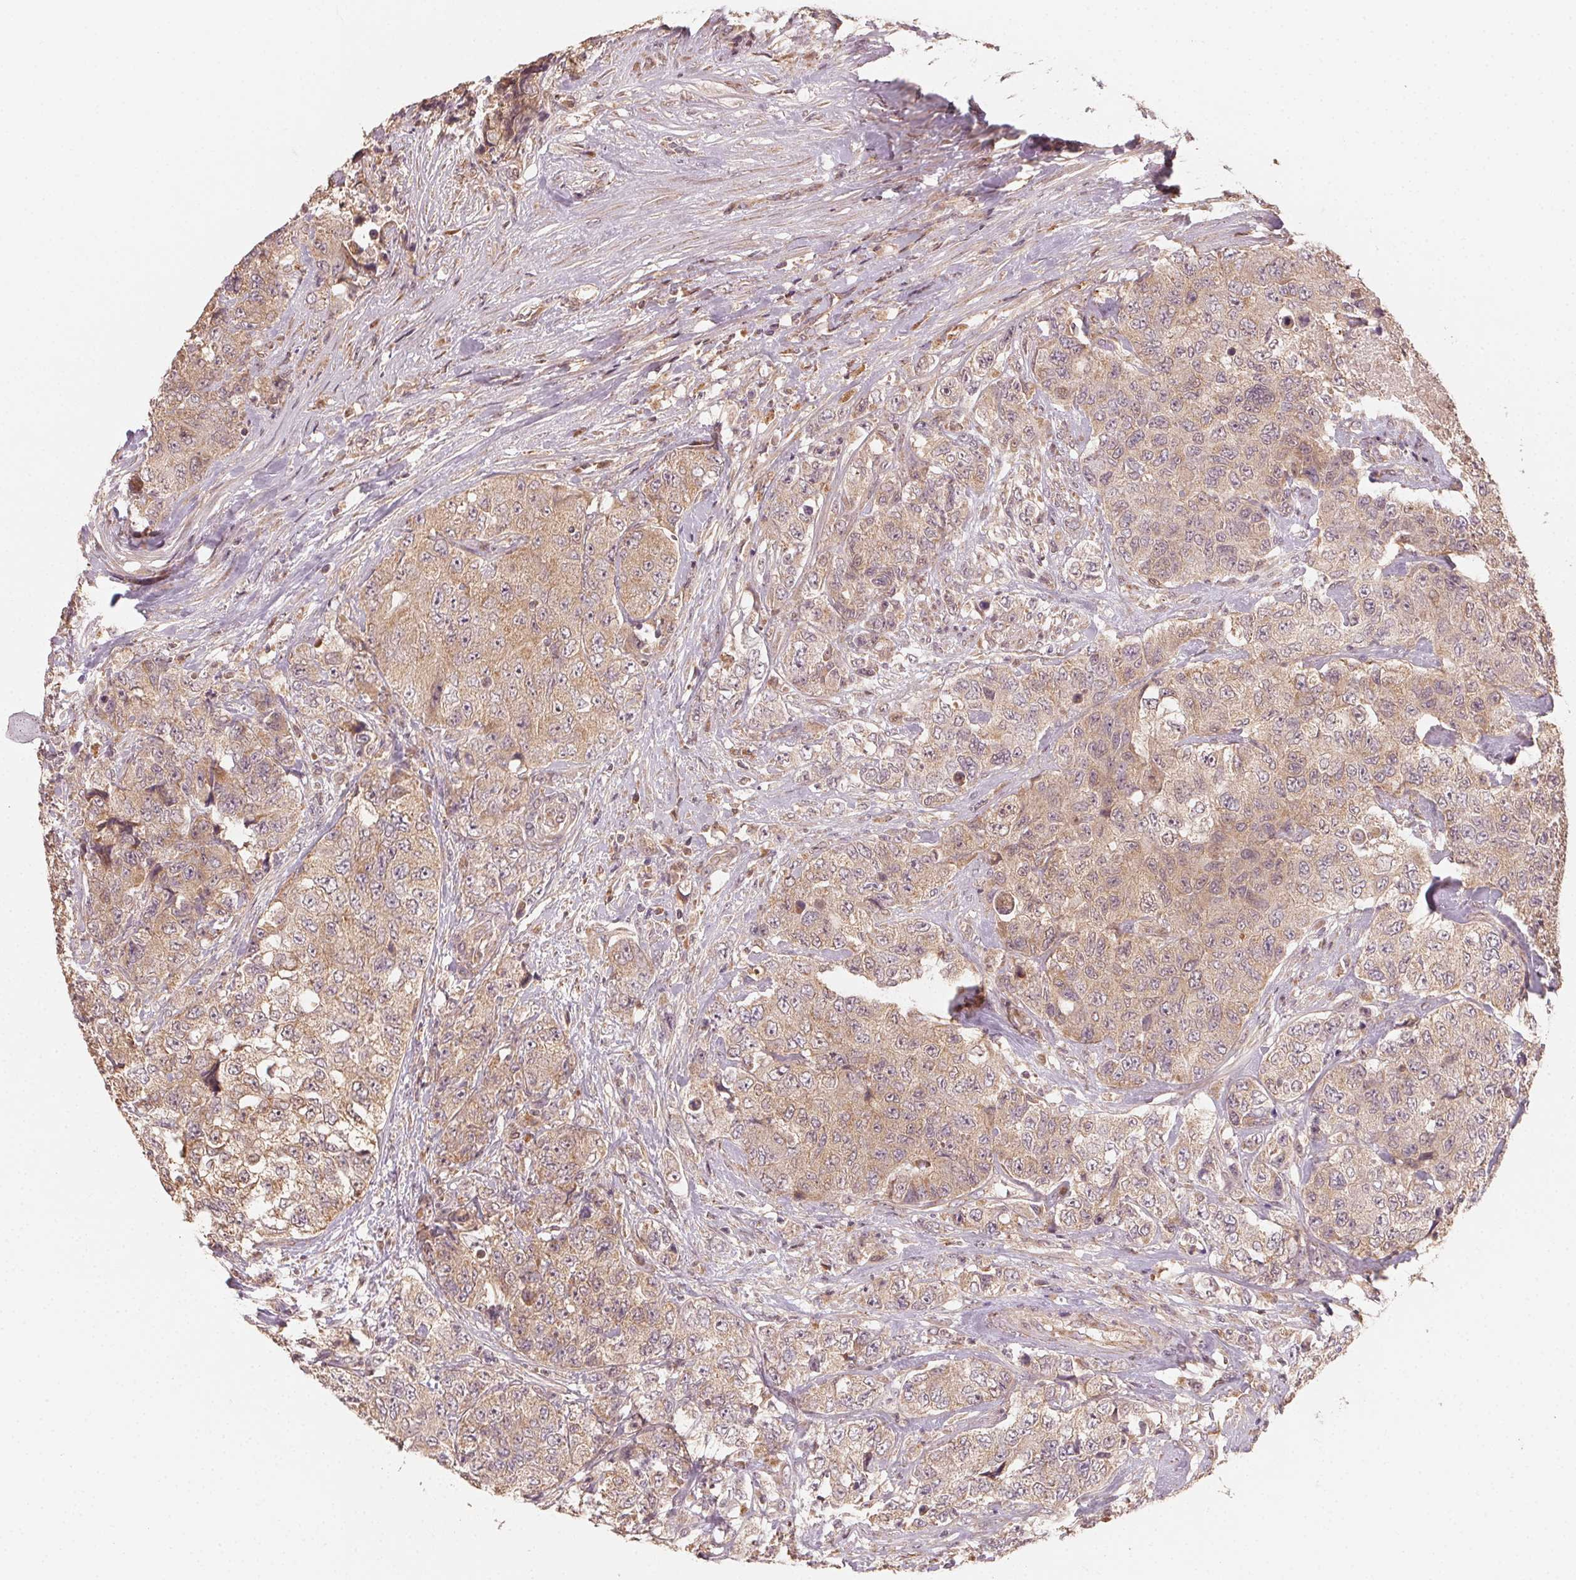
{"staining": {"intensity": "weak", "quantity": ">75%", "location": "cytoplasmic/membranous"}, "tissue": "urothelial cancer", "cell_type": "Tumor cells", "image_type": "cancer", "snomed": [{"axis": "morphology", "description": "Urothelial carcinoma, High grade"}, {"axis": "topography", "description": "Urinary bladder"}], "caption": "Protein staining reveals weak cytoplasmic/membranous staining in approximately >75% of tumor cells in high-grade urothelial carcinoma.", "gene": "WBP2", "patient": {"sex": "female", "age": 78}}